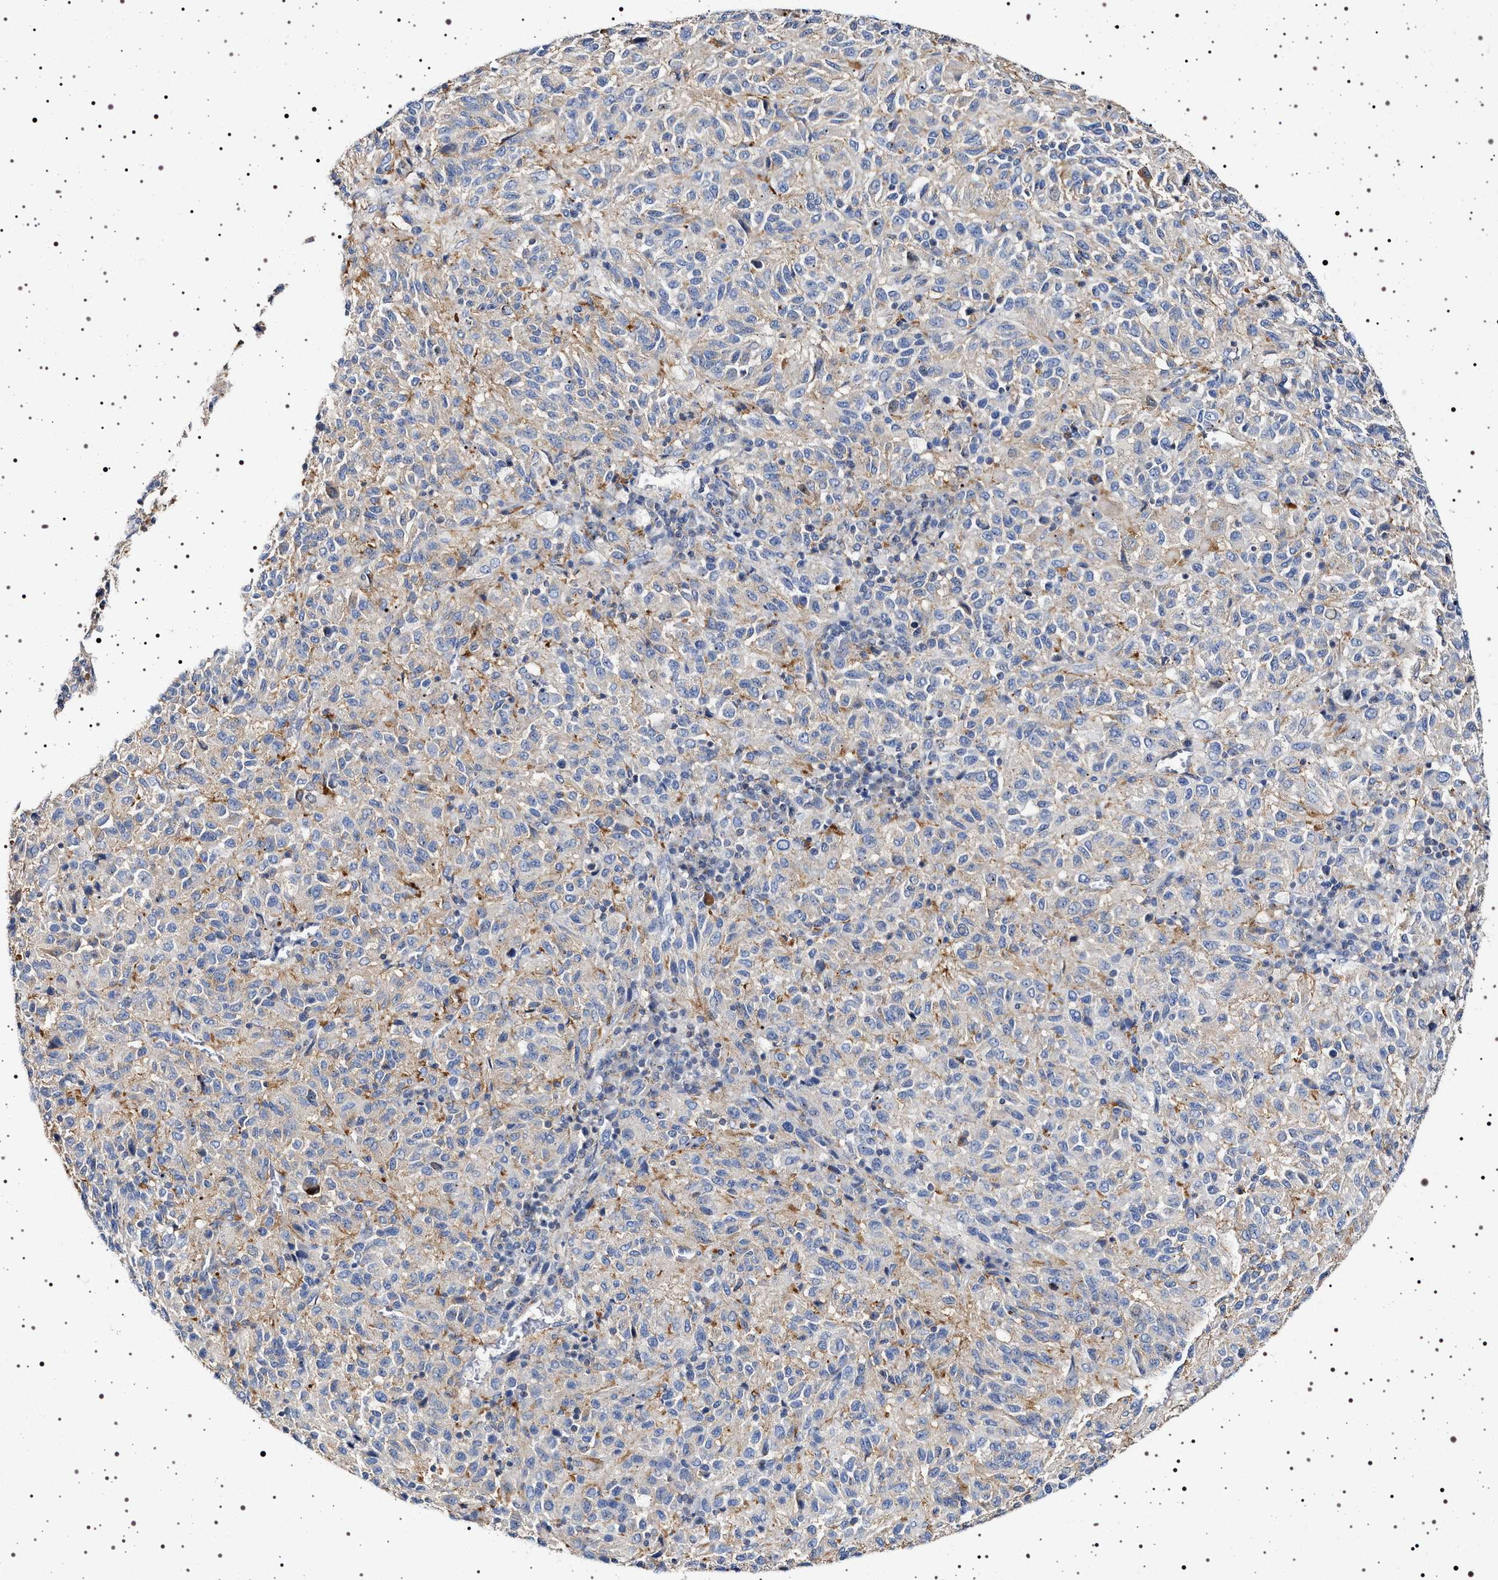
{"staining": {"intensity": "weak", "quantity": "25%-75%", "location": "cytoplasmic/membranous"}, "tissue": "melanoma", "cell_type": "Tumor cells", "image_type": "cancer", "snomed": [{"axis": "morphology", "description": "Malignant melanoma, Metastatic site"}, {"axis": "topography", "description": "Lung"}], "caption": "Immunohistochemical staining of malignant melanoma (metastatic site) reveals low levels of weak cytoplasmic/membranous protein expression in about 25%-75% of tumor cells. The staining is performed using DAB (3,3'-diaminobenzidine) brown chromogen to label protein expression. The nuclei are counter-stained blue using hematoxylin.", "gene": "NAALADL2", "patient": {"sex": "male", "age": 64}}